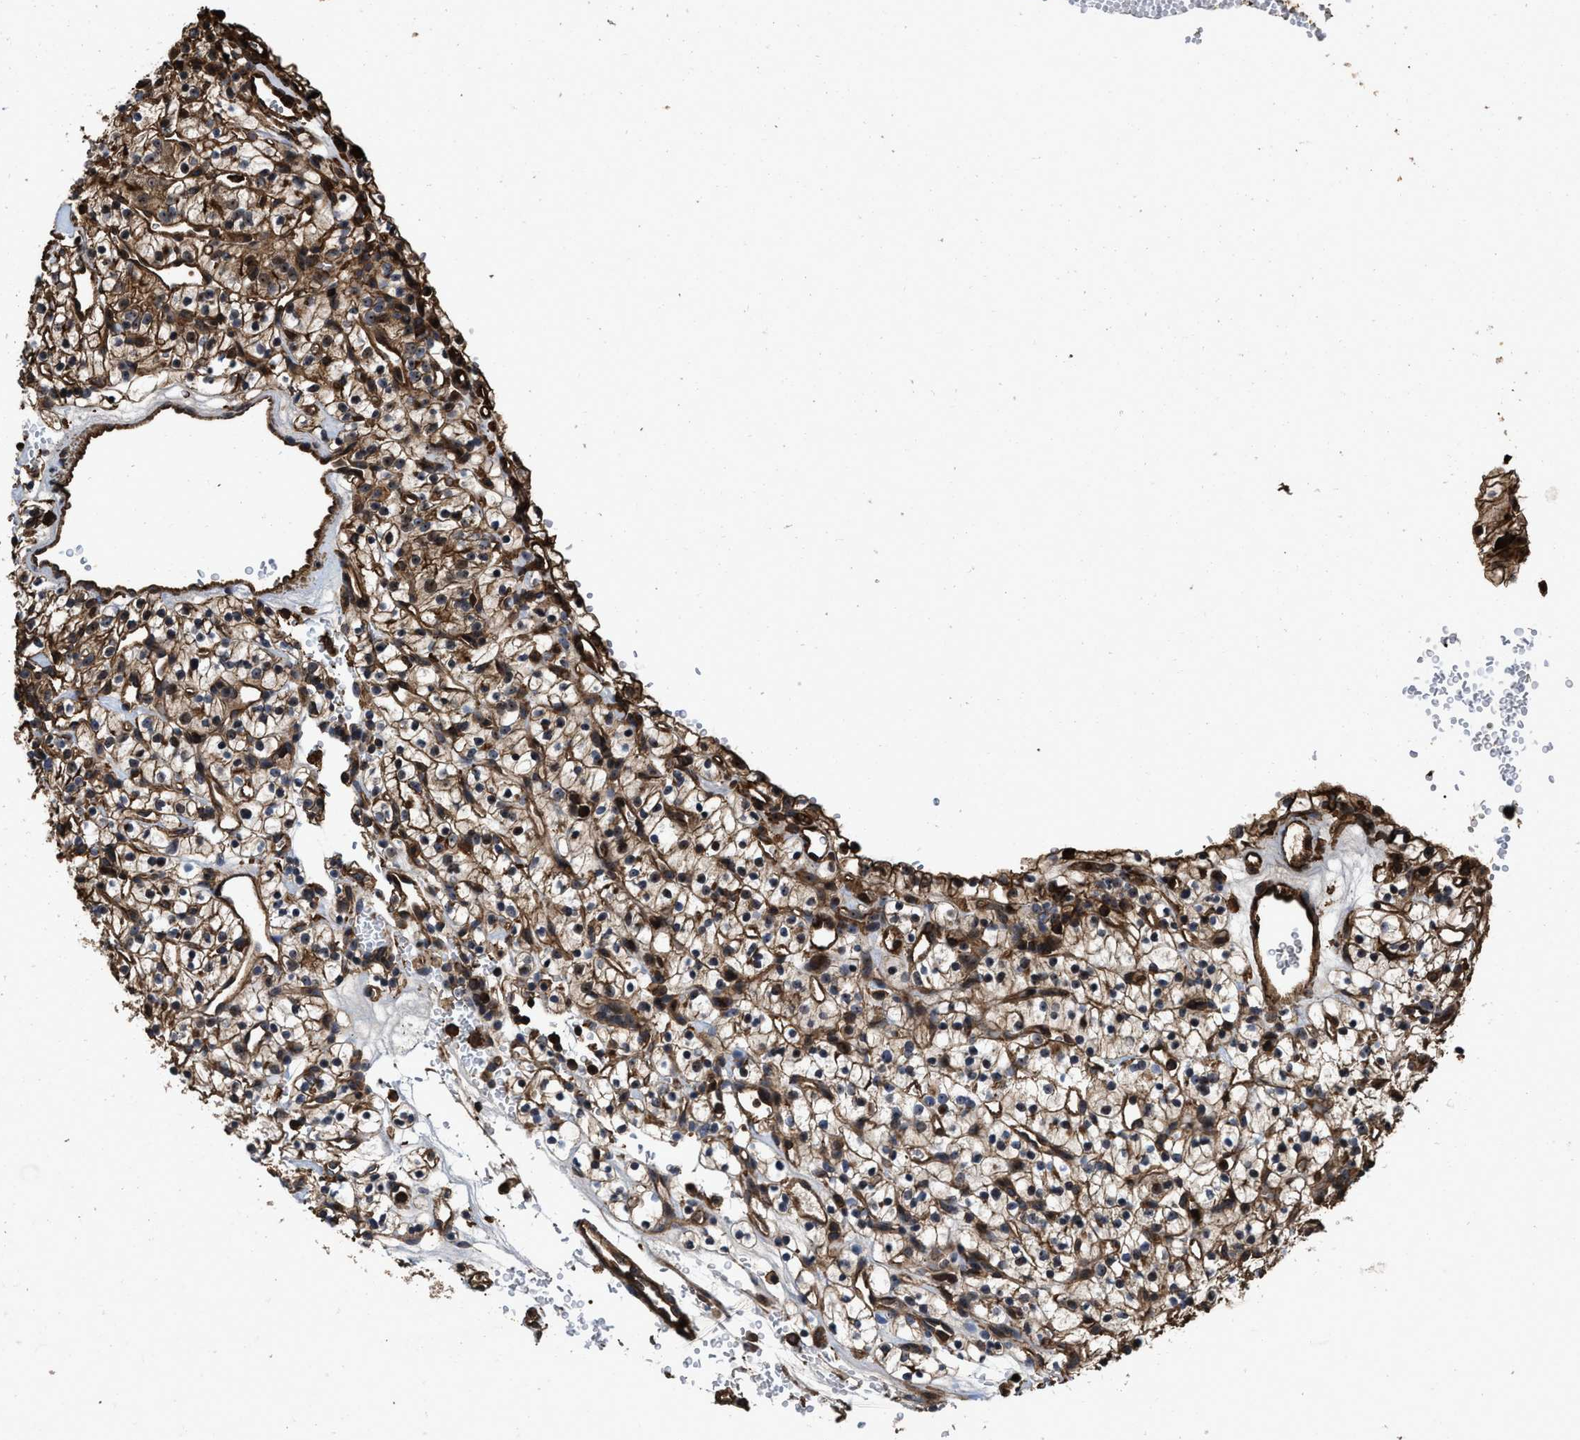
{"staining": {"intensity": "moderate", "quantity": "25%-75%", "location": "cytoplasmic/membranous"}, "tissue": "renal cancer", "cell_type": "Tumor cells", "image_type": "cancer", "snomed": [{"axis": "morphology", "description": "Adenocarcinoma, NOS"}, {"axis": "topography", "description": "Kidney"}], "caption": "The immunohistochemical stain highlights moderate cytoplasmic/membranous positivity in tumor cells of renal cancer (adenocarcinoma) tissue.", "gene": "KBTBD2", "patient": {"sex": "female", "age": 57}}